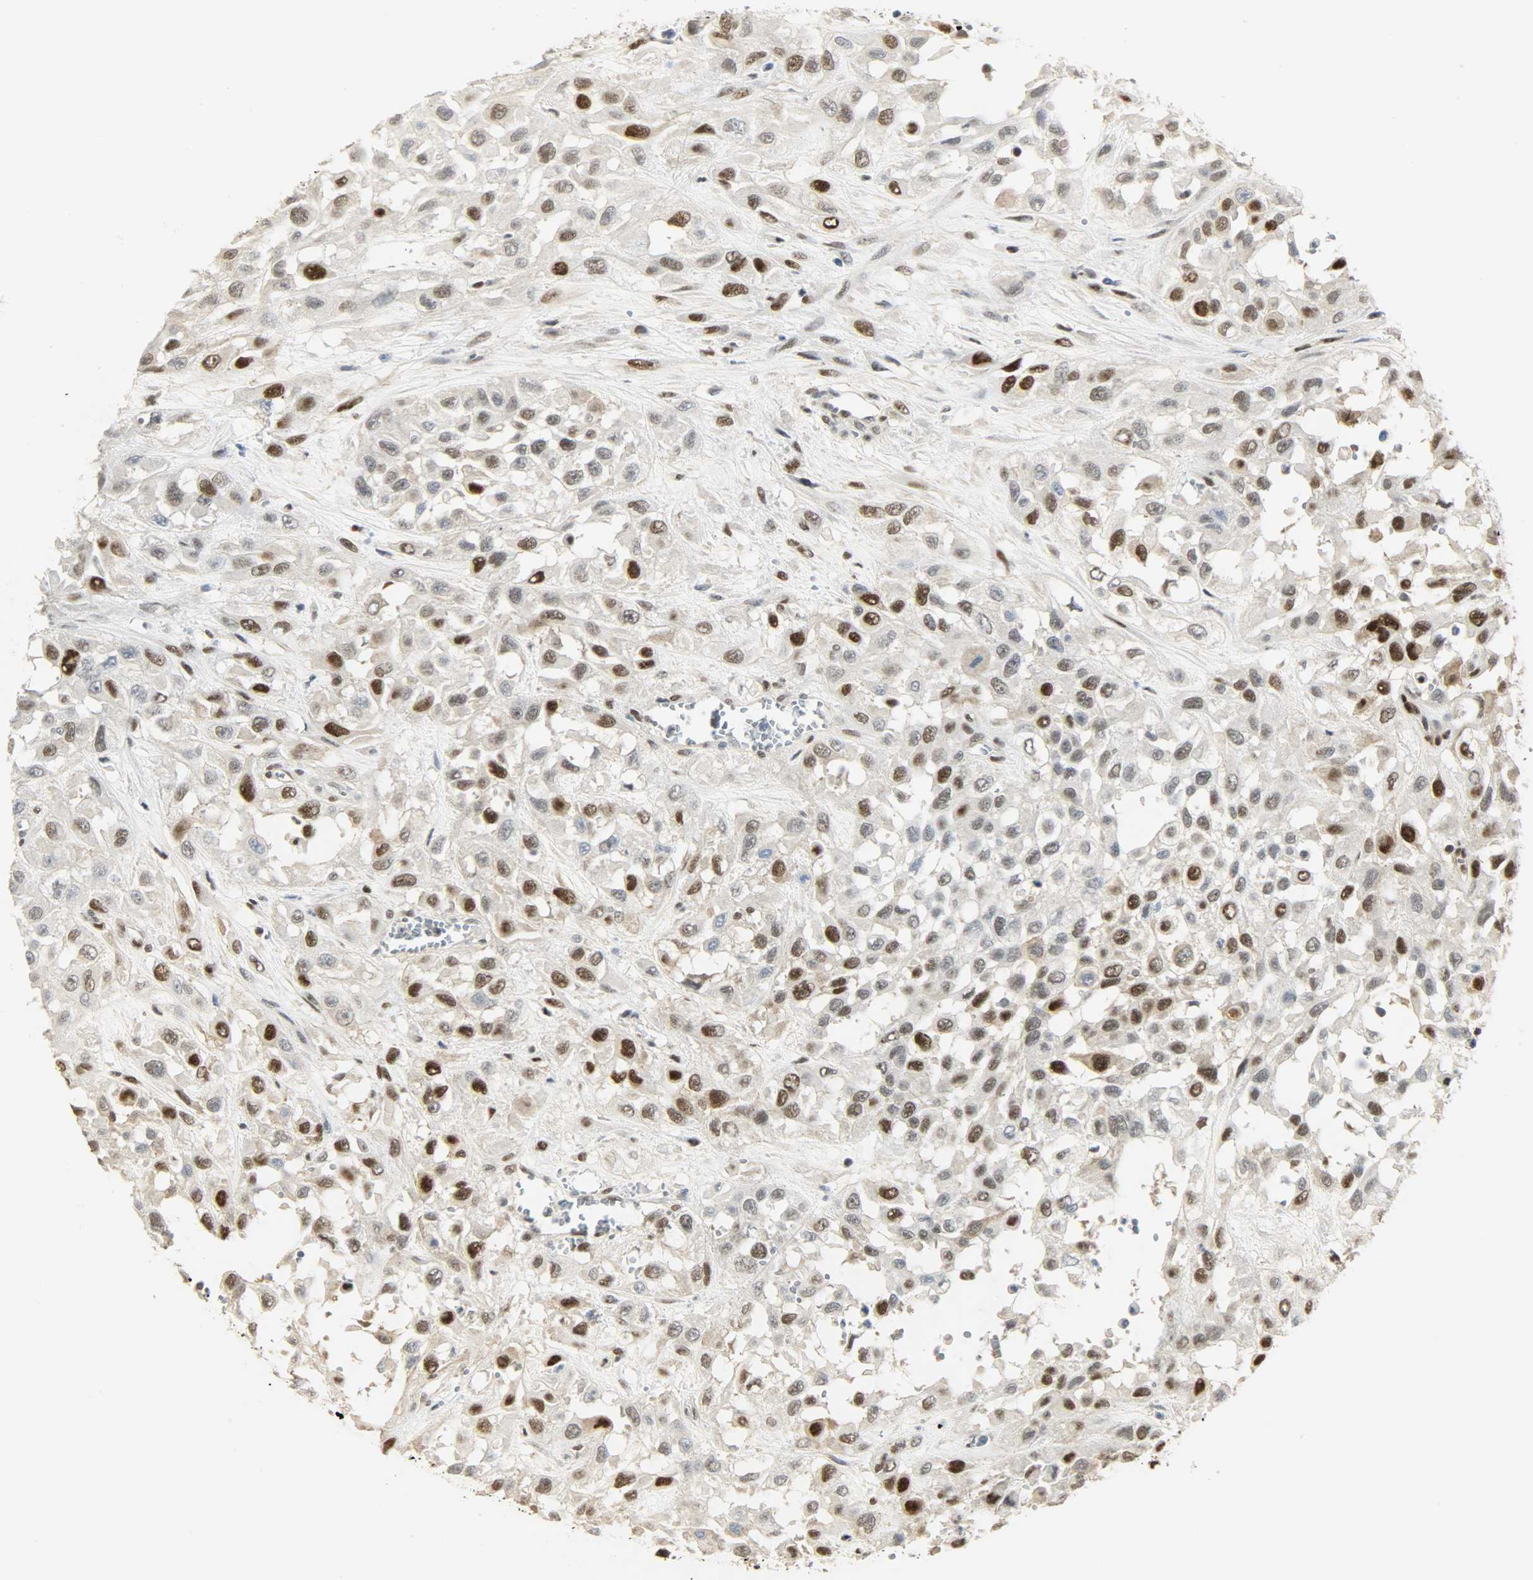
{"staining": {"intensity": "strong", "quantity": "25%-75%", "location": "nuclear"}, "tissue": "urothelial cancer", "cell_type": "Tumor cells", "image_type": "cancer", "snomed": [{"axis": "morphology", "description": "Urothelial carcinoma, High grade"}, {"axis": "topography", "description": "Urinary bladder"}], "caption": "A high-resolution micrograph shows IHC staining of urothelial cancer, which displays strong nuclear positivity in approximately 25%-75% of tumor cells.", "gene": "NPEPL1", "patient": {"sex": "male", "age": 57}}